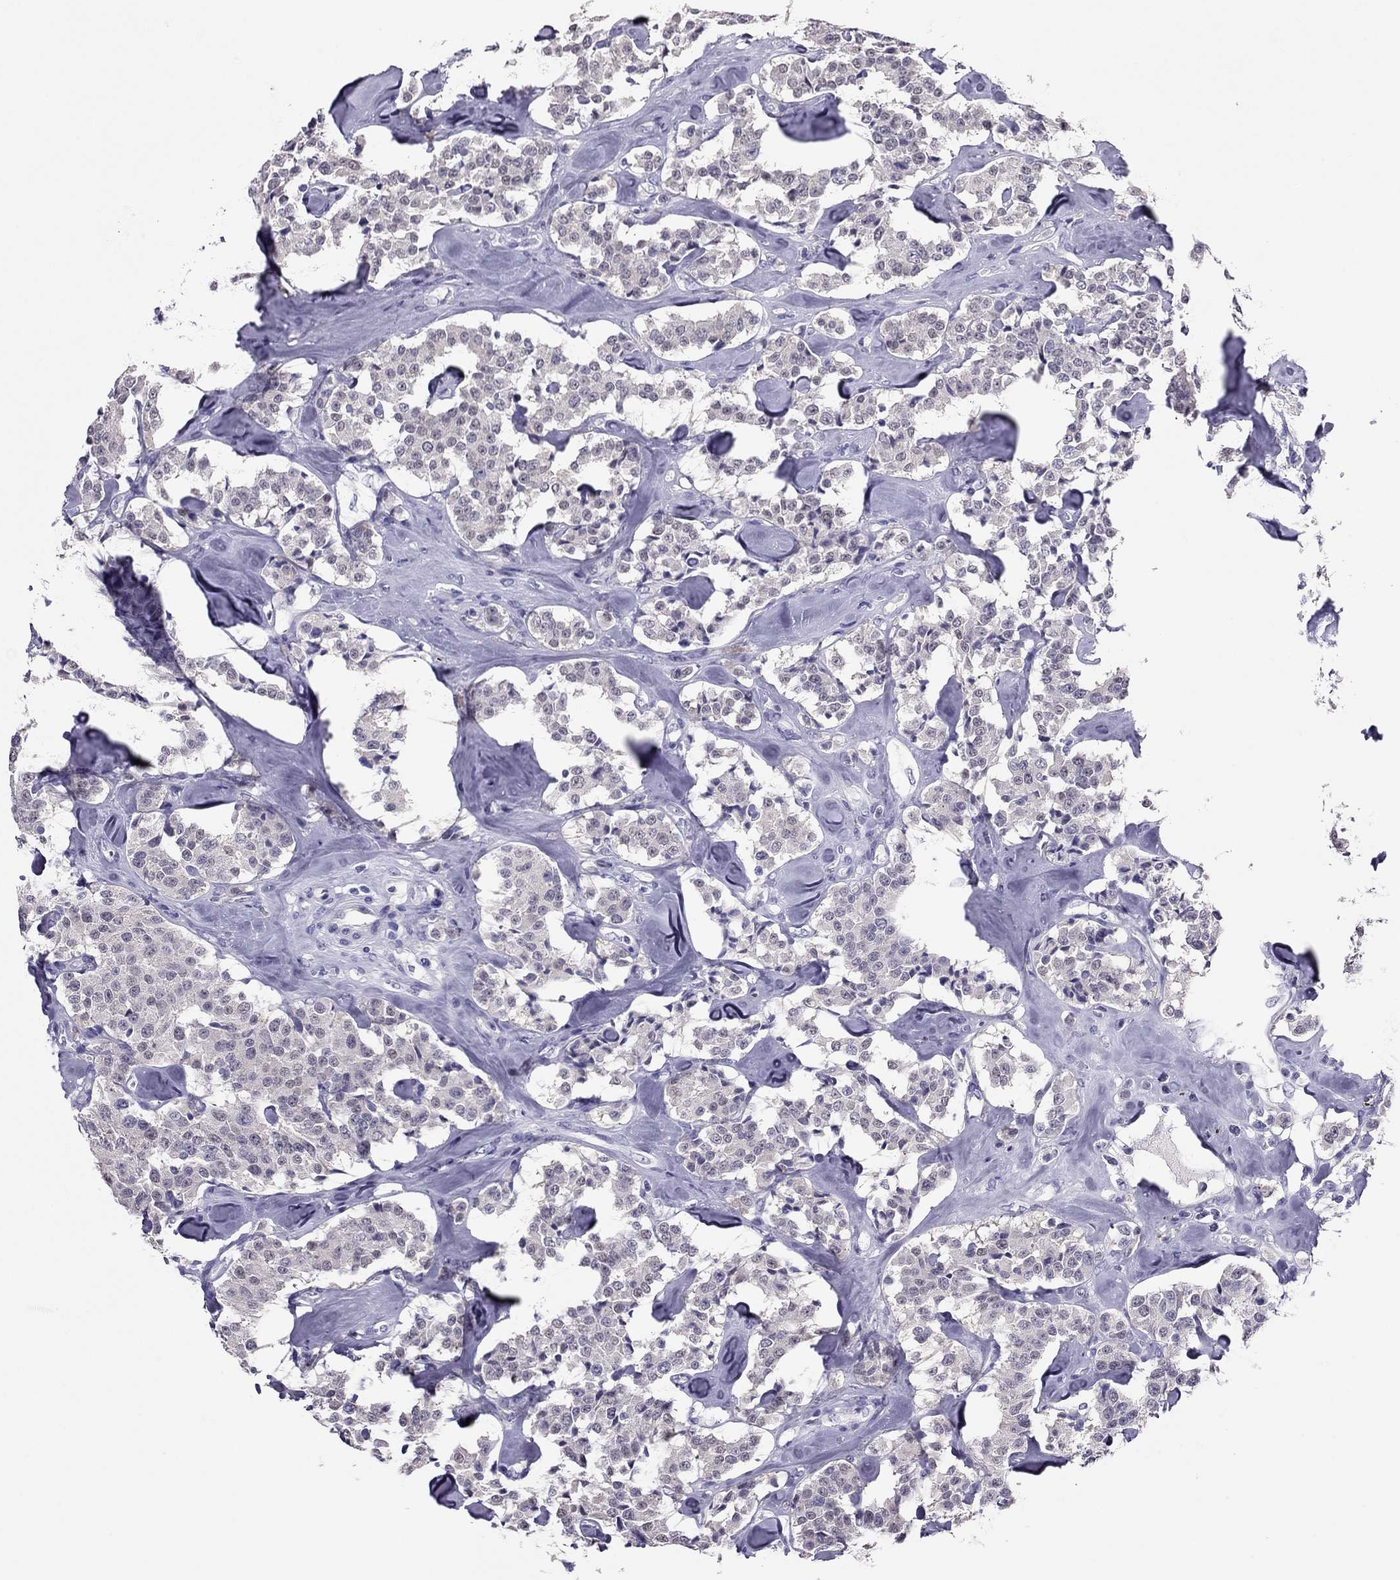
{"staining": {"intensity": "negative", "quantity": "none", "location": "none"}, "tissue": "carcinoid", "cell_type": "Tumor cells", "image_type": "cancer", "snomed": [{"axis": "morphology", "description": "Carcinoid, malignant, NOS"}, {"axis": "topography", "description": "Pancreas"}], "caption": "Protein analysis of carcinoid shows no significant positivity in tumor cells.", "gene": "PDE6A", "patient": {"sex": "male", "age": 41}}